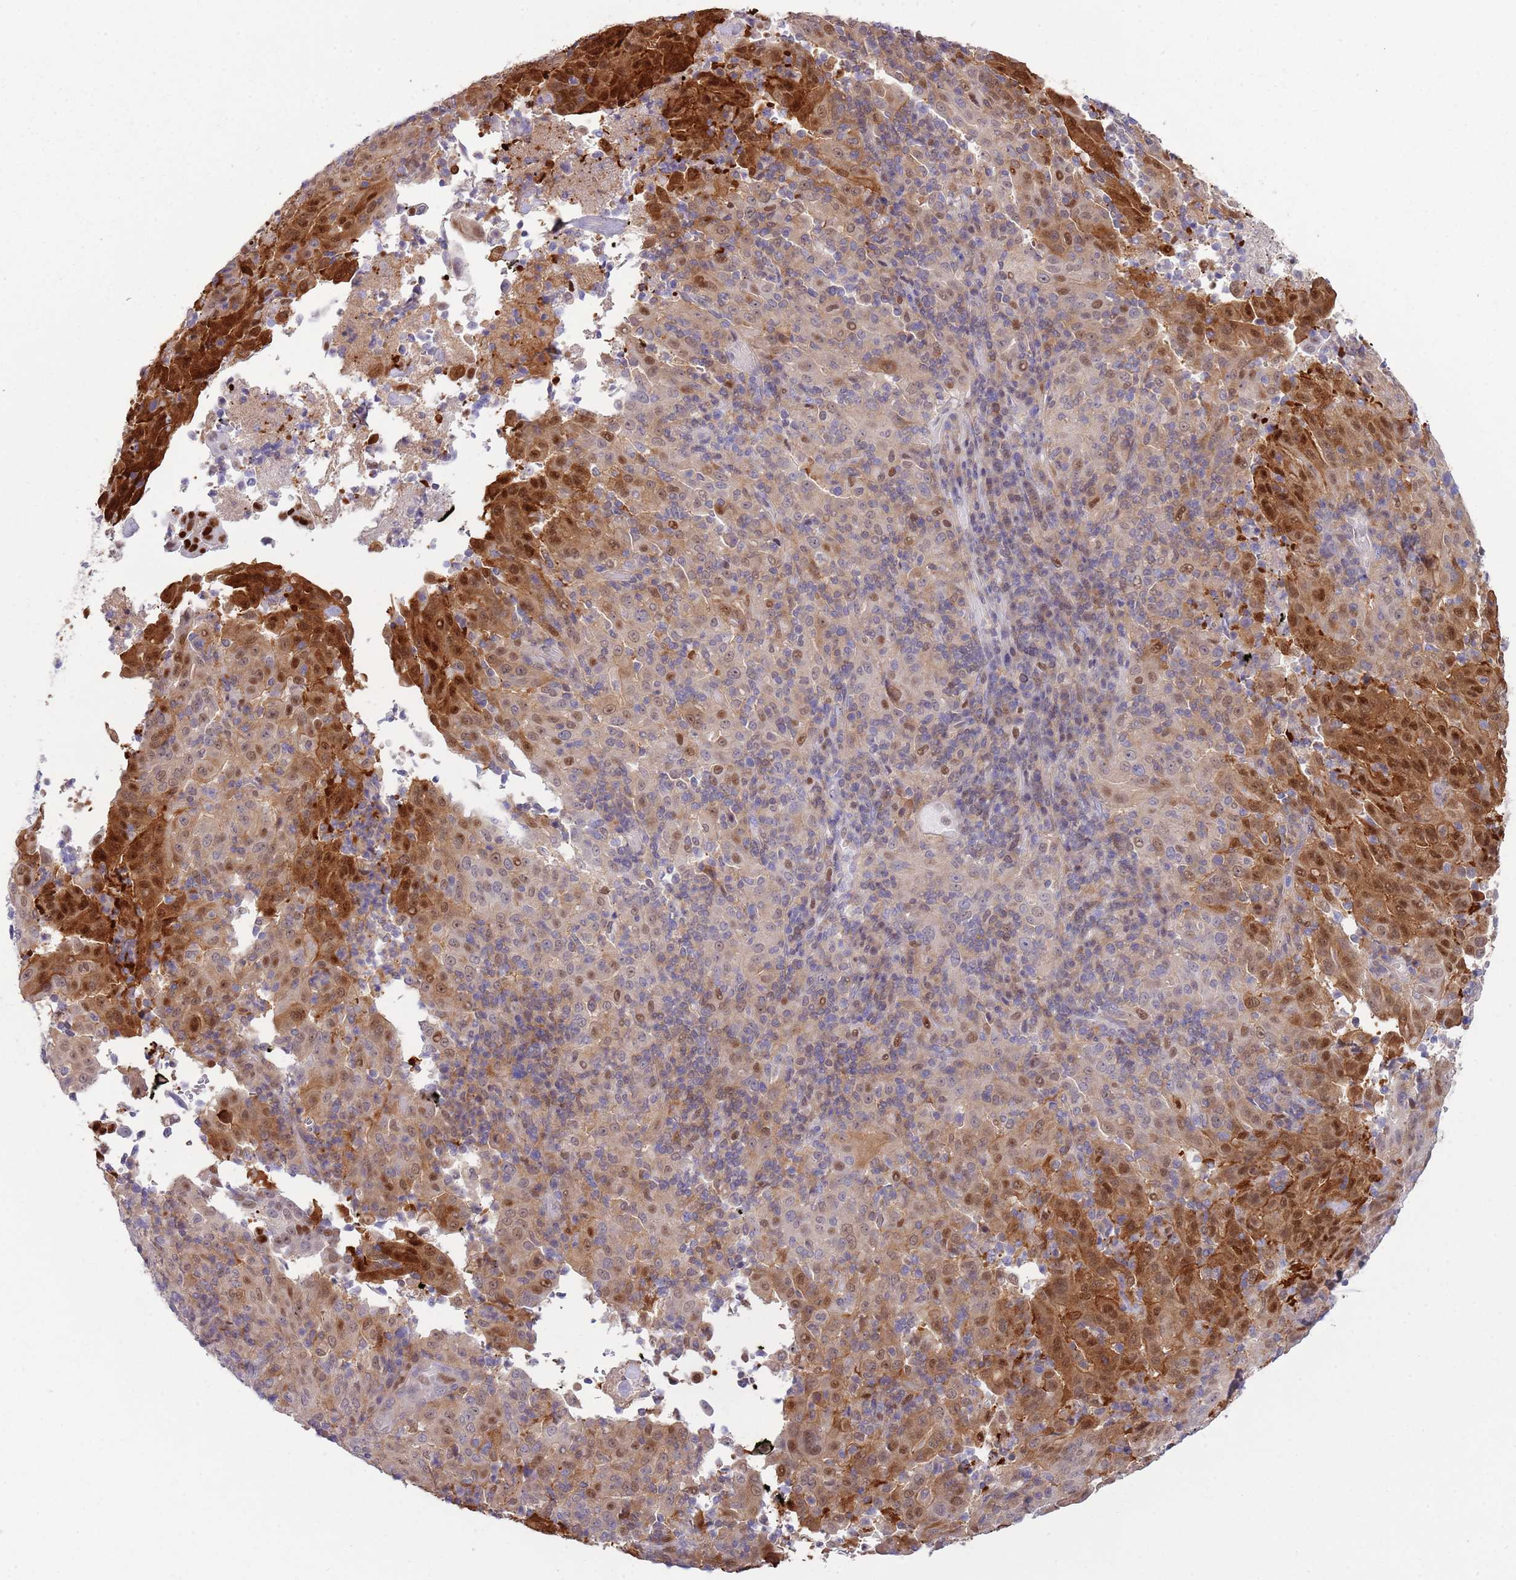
{"staining": {"intensity": "moderate", "quantity": "25%-75%", "location": "cytoplasmic/membranous,nuclear"}, "tissue": "pancreatic cancer", "cell_type": "Tumor cells", "image_type": "cancer", "snomed": [{"axis": "morphology", "description": "Adenocarcinoma, NOS"}, {"axis": "topography", "description": "Pancreas"}], "caption": "Protein staining of pancreatic cancer tissue demonstrates moderate cytoplasmic/membranous and nuclear staining in approximately 25%-75% of tumor cells.", "gene": "NBPF6", "patient": {"sex": "male", "age": 63}}